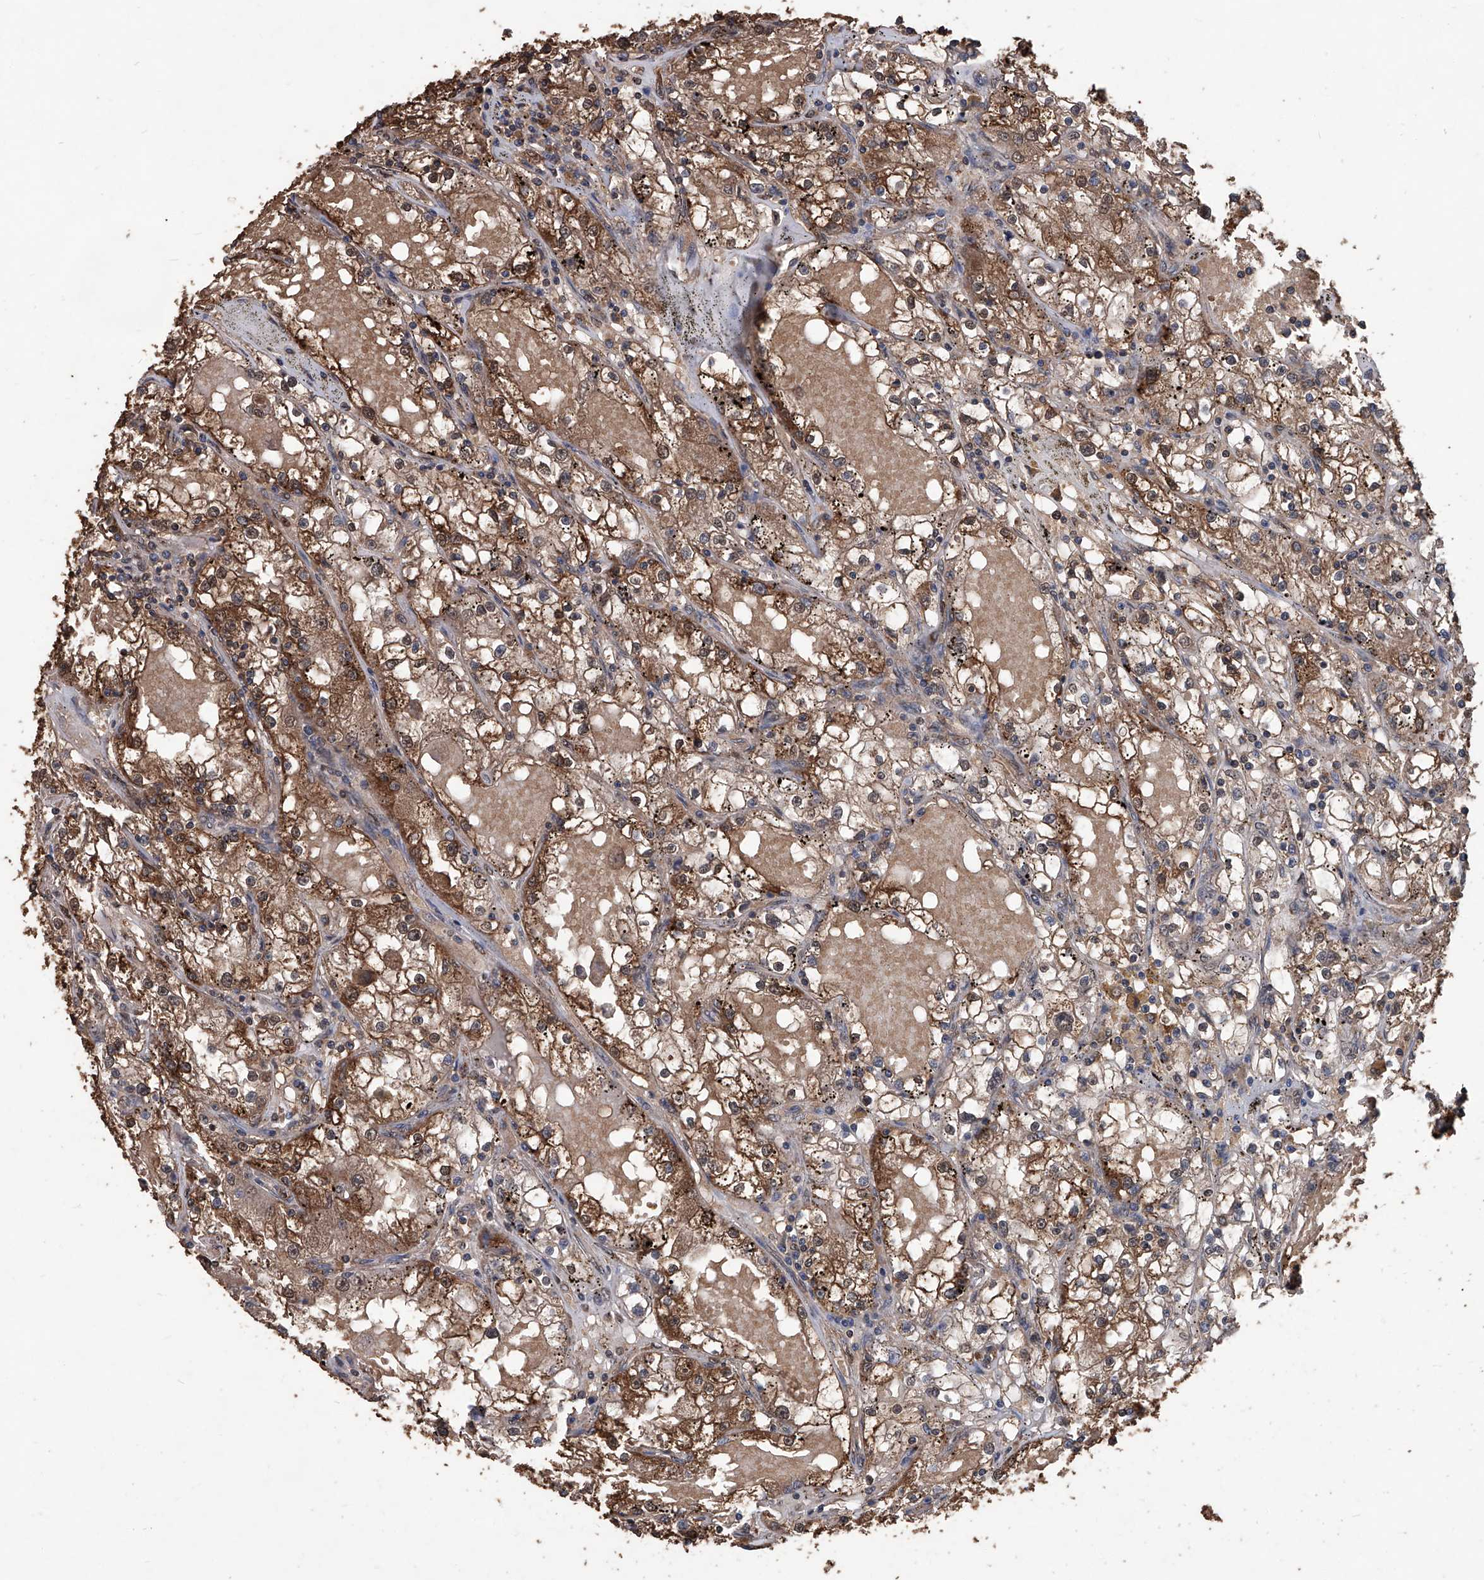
{"staining": {"intensity": "strong", "quantity": ">75%", "location": "cytoplasmic/membranous"}, "tissue": "renal cancer", "cell_type": "Tumor cells", "image_type": "cancer", "snomed": [{"axis": "morphology", "description": "Adenocarcinoma, NOS"}, {"axis": "topography", "description": "Kidney"}], "caption": "This is an image of immunohistochemistry staining of adenocarcinoma (renal), which shows strong positivity in the cytoplasmic/membranous of tumor cells.", "gene": "STARD7", "patient": {"sex": "male", "age": 56}}